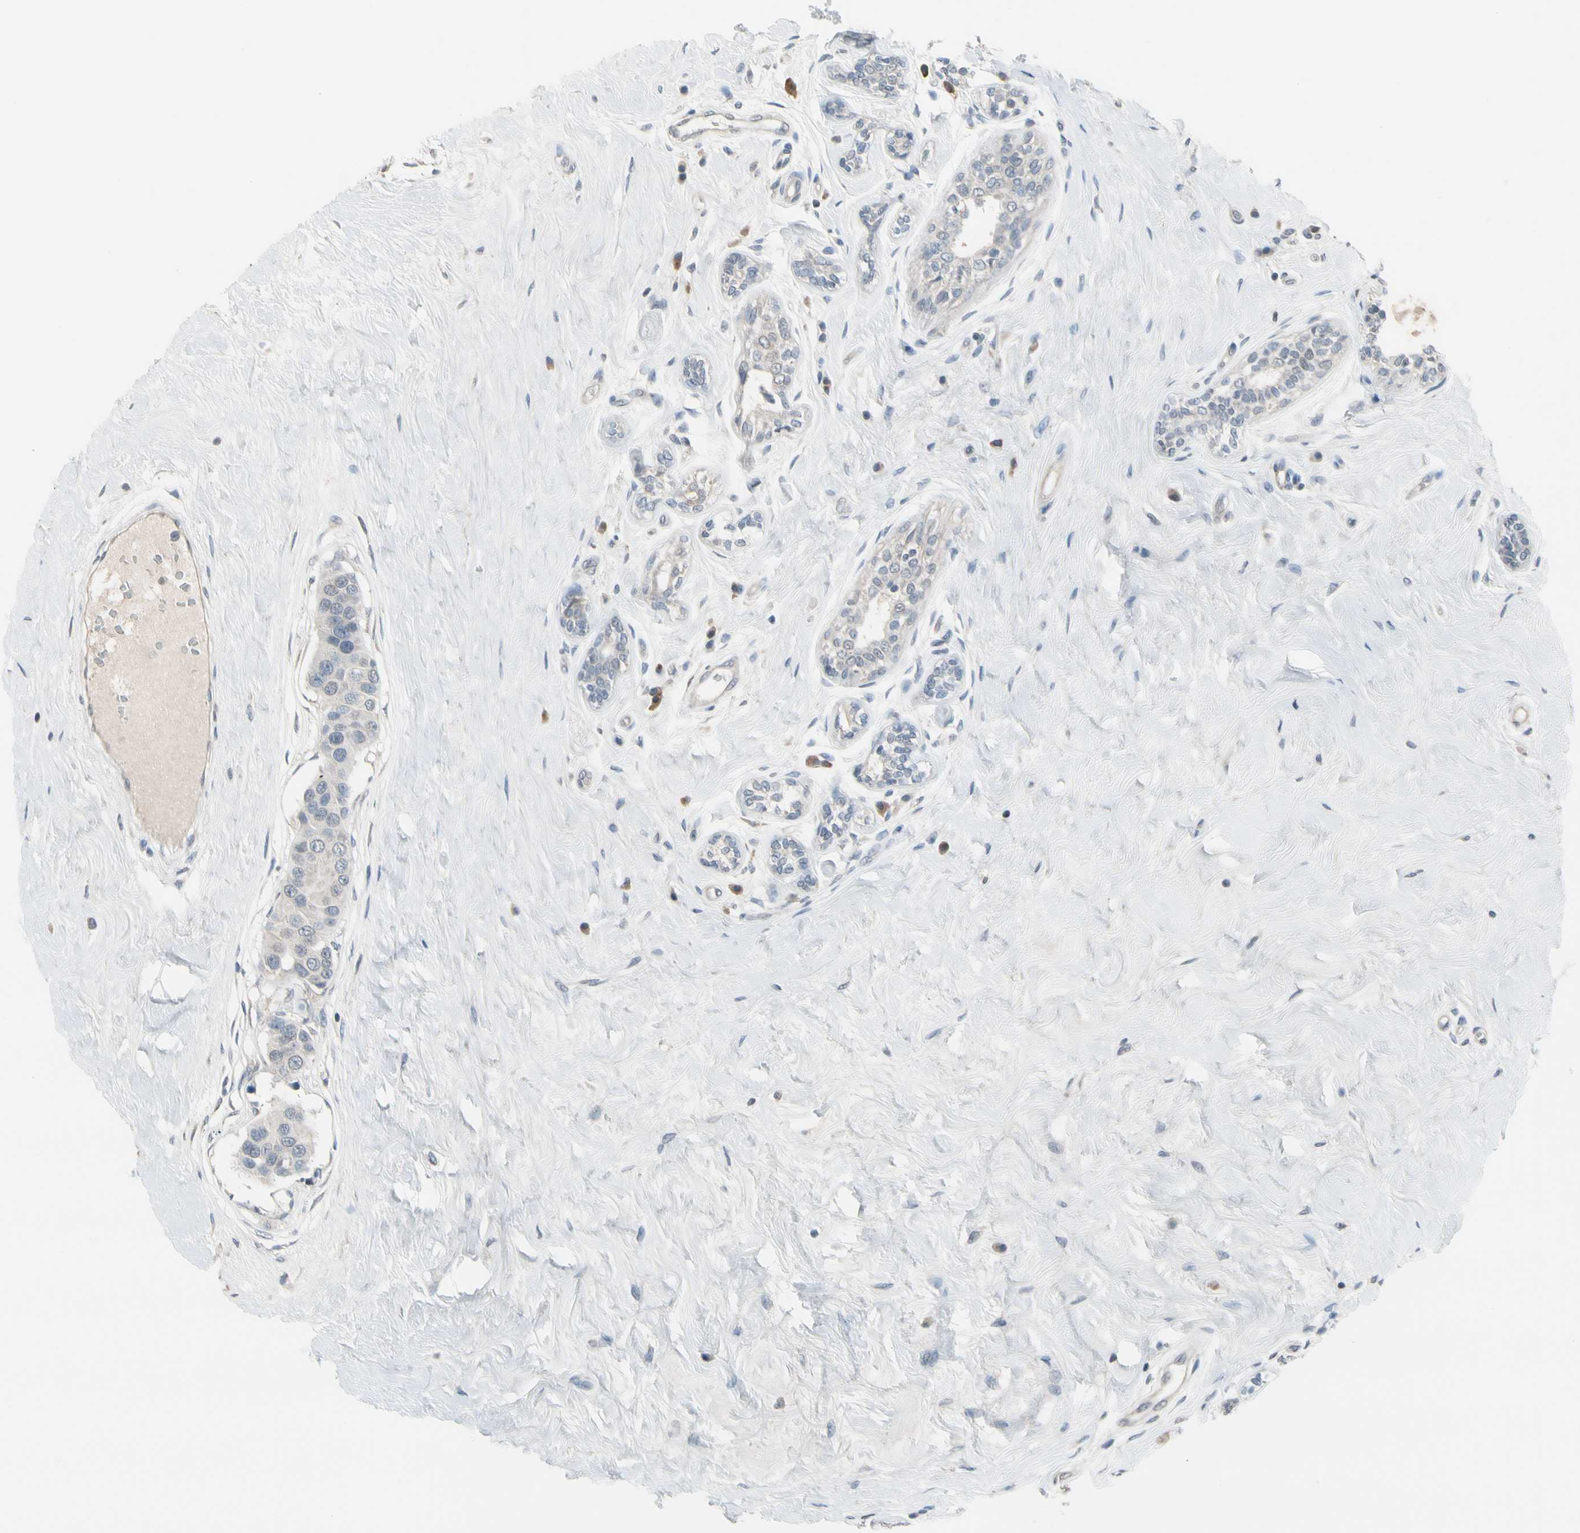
{"staining": {"intensity": "weak", "quantity": "25%-75%", "location": "cytoplasmic/membranous"}, "tissue": "breast cancer", "cell_type": "Tumor cells", "image_type": "cancer", "snomed": [{"axis": "morphology", "description": "Normal tissue, NOS"}, {"axis": "morphology", "description": "Duct carcinoma"}, {"axis": "topography", "description": "Breast"}], "caption": "This histopathology image shows immunohistochemistry (IHC) staining of breast cancer, with low weak cytoplasmic/membranous staining in approximately 25%-75% of tumor cells.", "gene": "SV2A", "patient": {"sex": "female", "age": 39}}